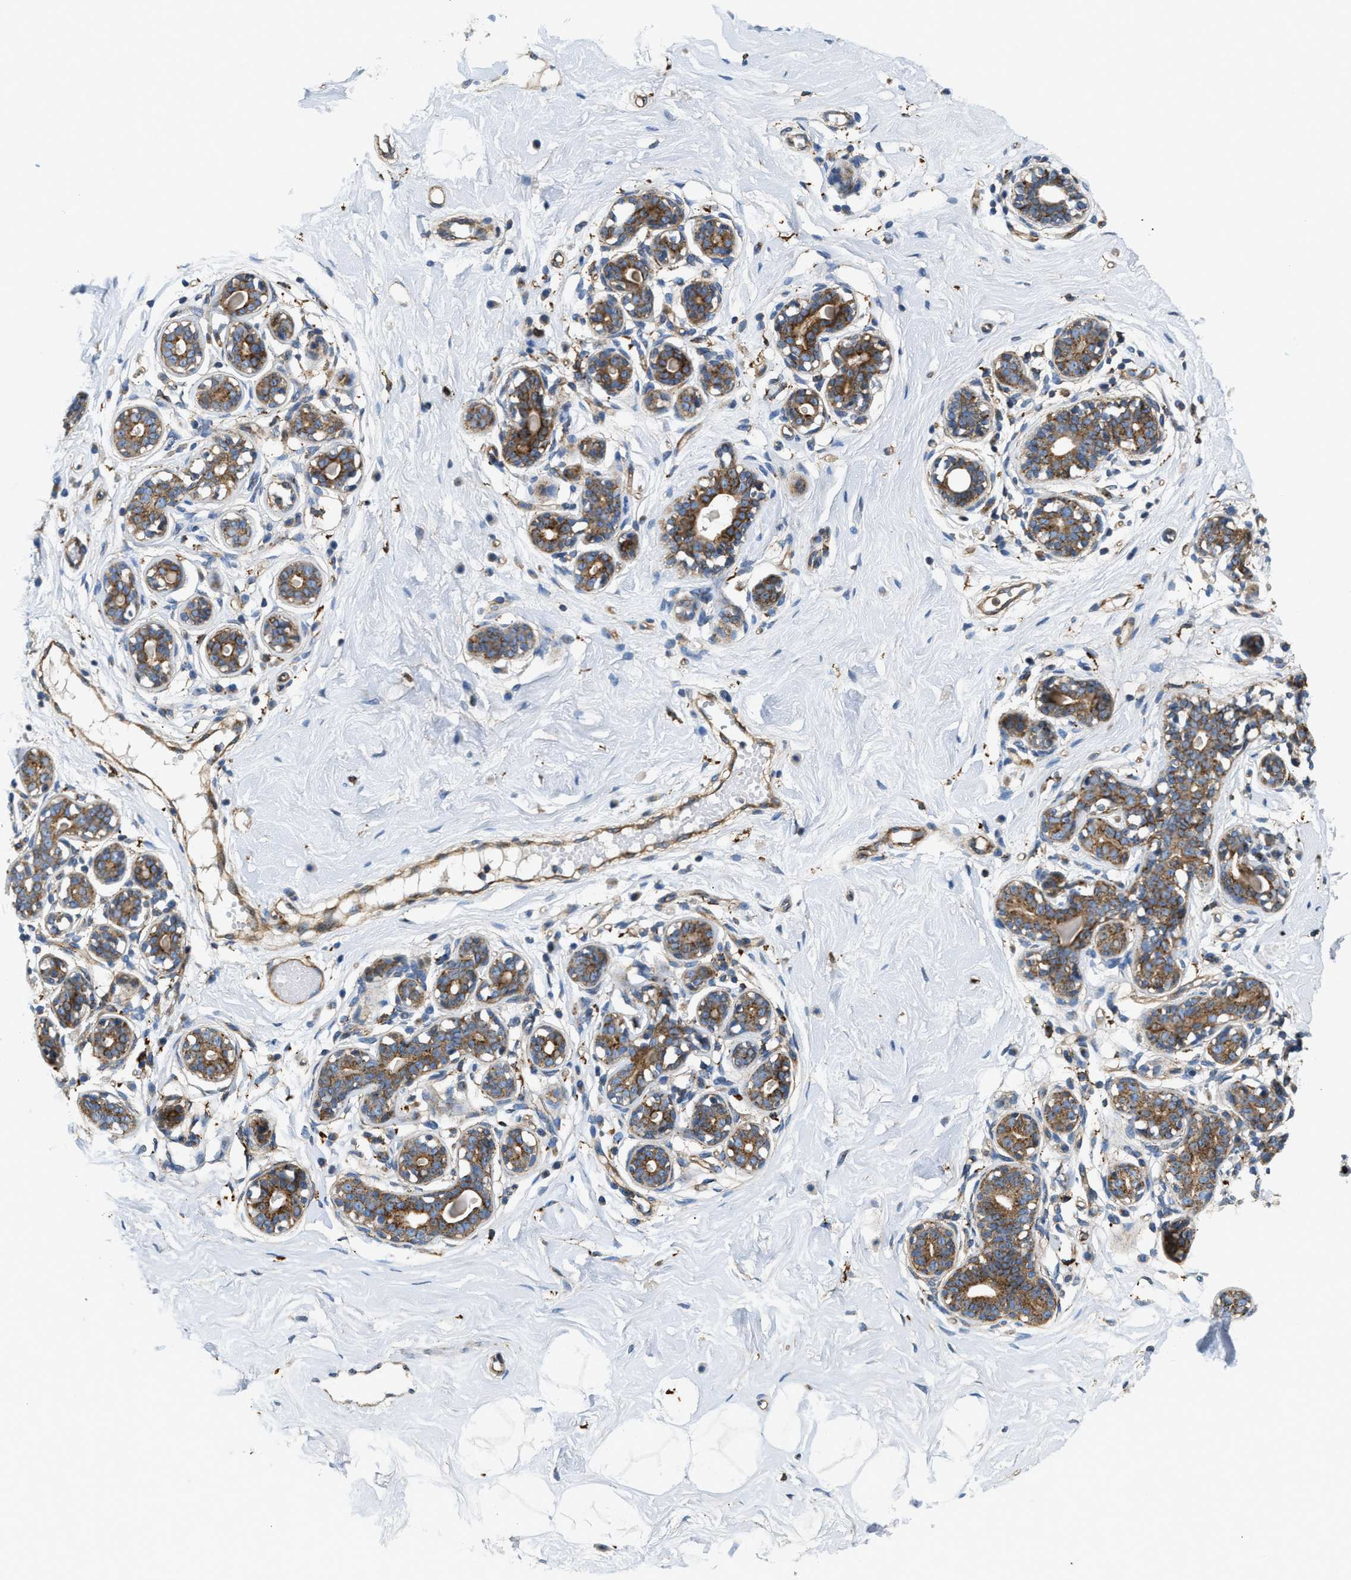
{"staining": {"intensity": "negative", "quantity": "none", "location": "none"}, "tissue": "breast", "cell_type": "Adipocytes", "image_type": "normal", "snomed": [{"axis": "morphology", "description": "Normal tissue, NOS"}, {"axis": "topography", "description": "Breast"}], "caption": "Immunohistochemical staining of unremarkable breast reveals no significant staining in adipocytes. (Immunohistochemistry (ihc), brightfield microscopy, high magnification).", "gene": "NSUN7", "patient": {"sex": "female", "age": 23}}